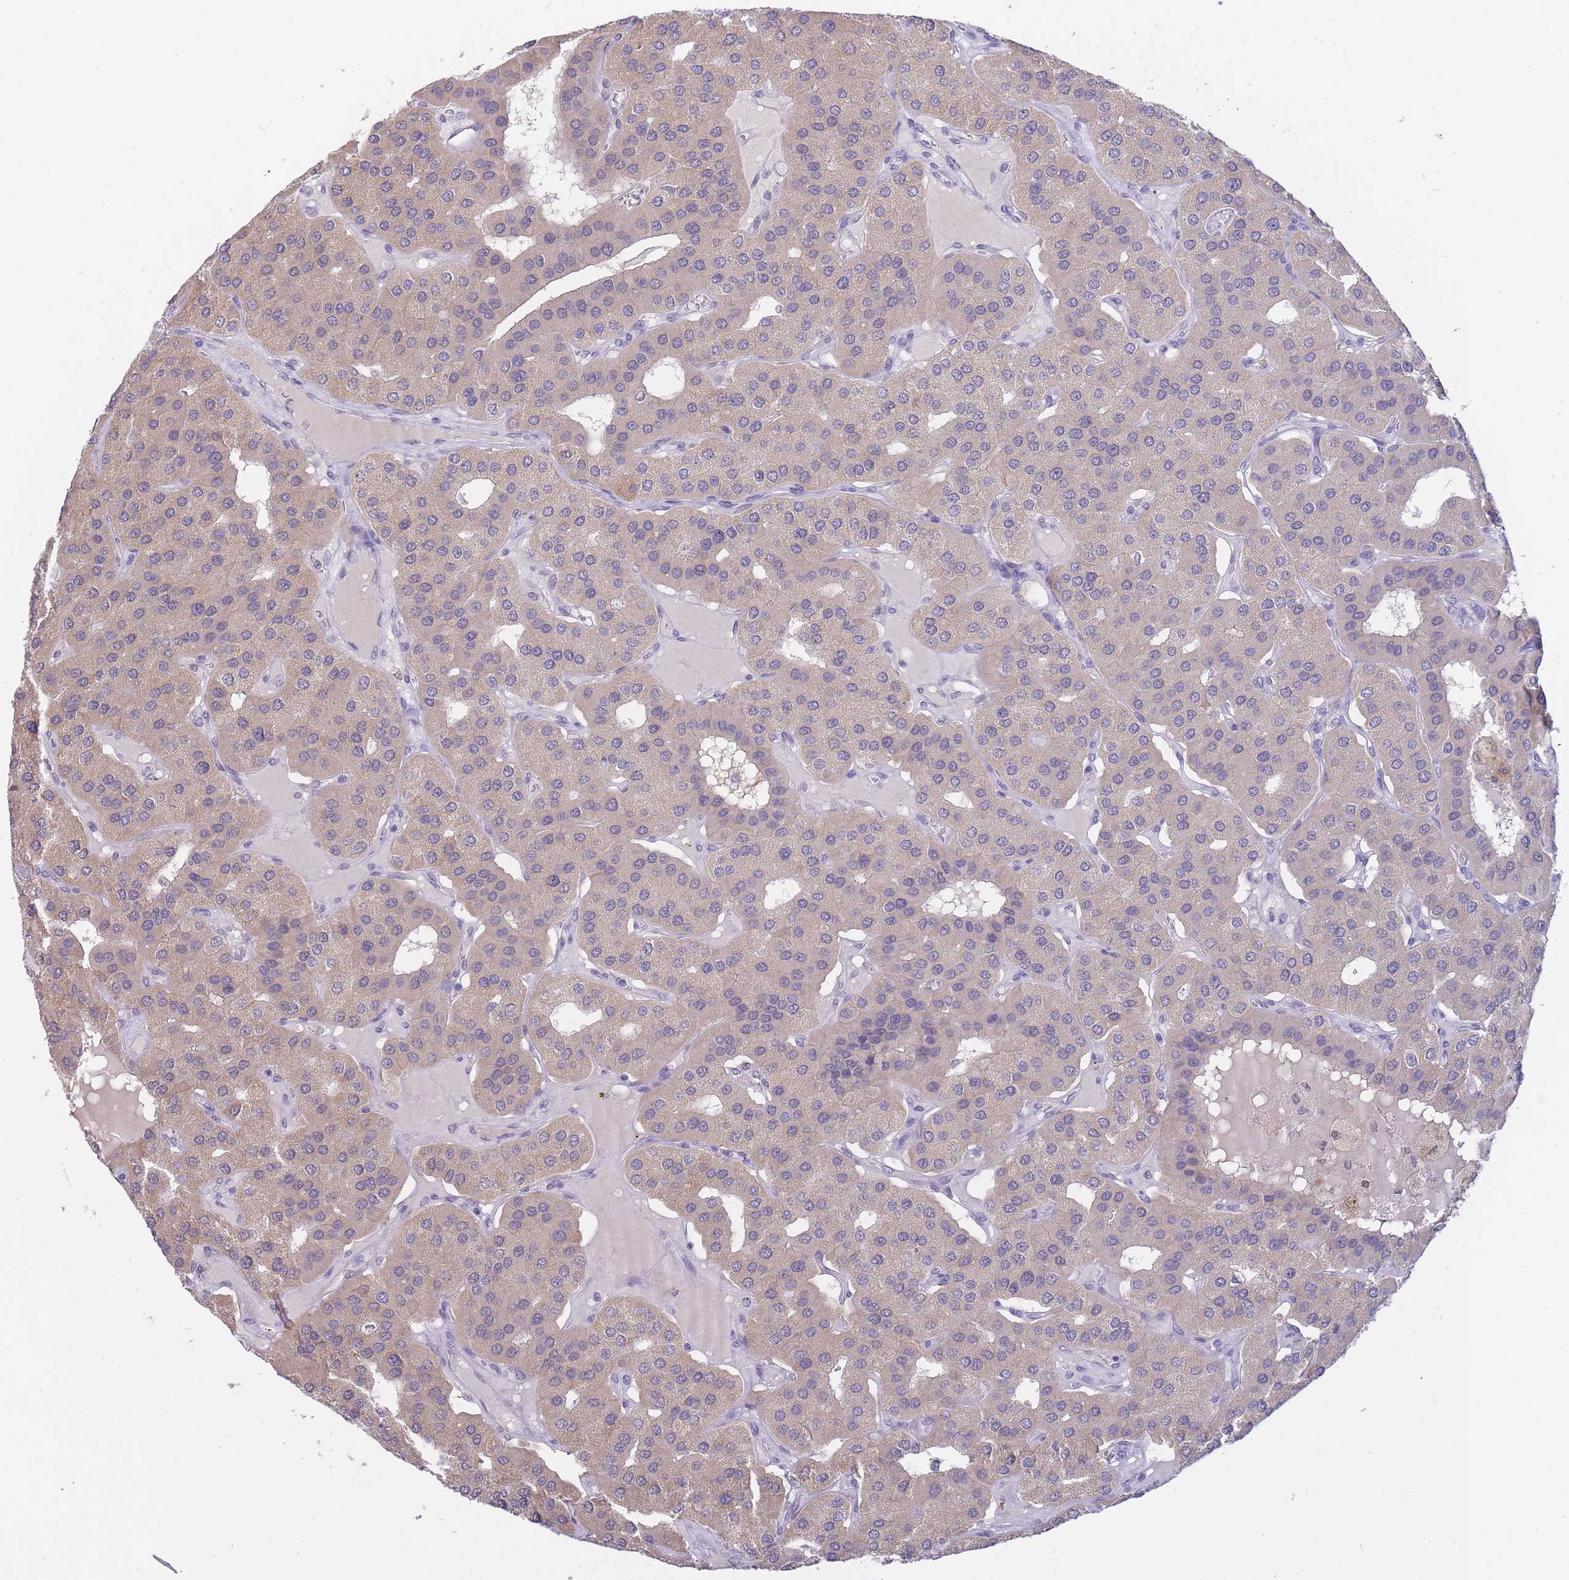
{"staining": {"intensity": "negative", "quantity": "none", "location": "none"}, "tissue": "parathyroid gland", "cell_type": "Glandular cells", "image_type": "normal", "snomed": [{"axis": "morphology", "description": "Normal tissue, NOS"}, {"axis": "morphology", "description": "Adenoma, NOS"}, {"axis": "topography", "description": "Parathyroid gland"}], "caption": "Immunohistochemistry (IHC) histopathology image of normal human parathyroid gland stained for a protein (brown), which displays no positivity in glandular cells.", "gene": "GOLGA6L1", "patient": {"sex": "female", "age": 86}}